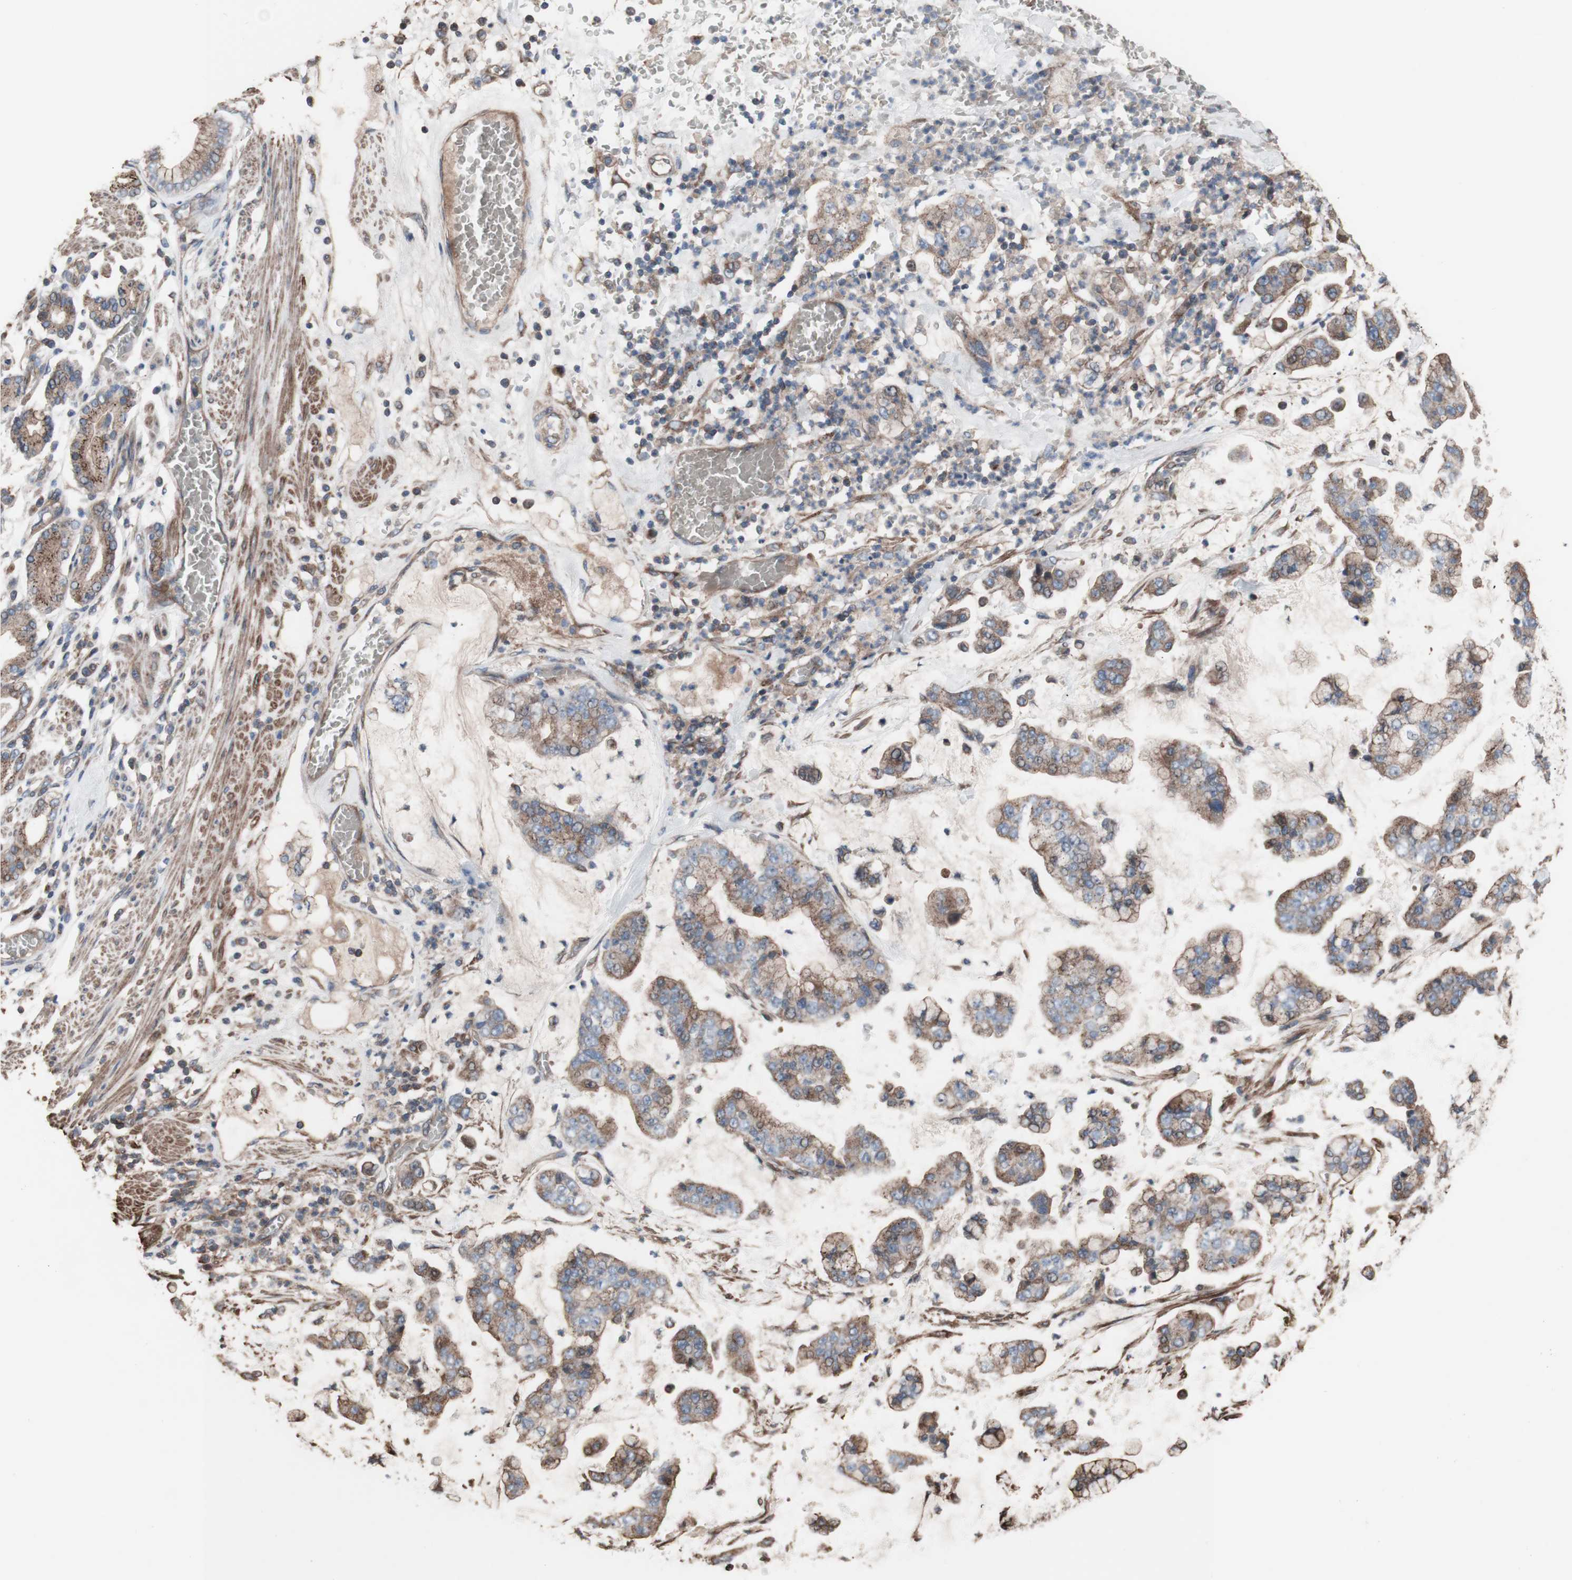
{"staining": {"intensity": "moderate", "quantity": ">75%", "location": "cytoplasmic/membranous"}, "tissue": "stomach cancer", "cell_type": "Tumor cells", "image_type": "cancer", "snomed": [{"axis": "morphology", "description": "Normal tissue, NOS"}, {"axis": "morphology", "description": "Adenocarcinoma, NOS"}, {"axis": "topography", "description": "Stomach, upper"}, {"axis": "topography", "description": "Stomach"}], "caption": "High-power microscopy captured an immunohistochemistry micrograph of stomach cancer, revealing moderate cytoplasmic/membranous staining in about >75% of tumor cells.", "gene": "COPB1", "patient": {"sex": "male", "age": 76}}